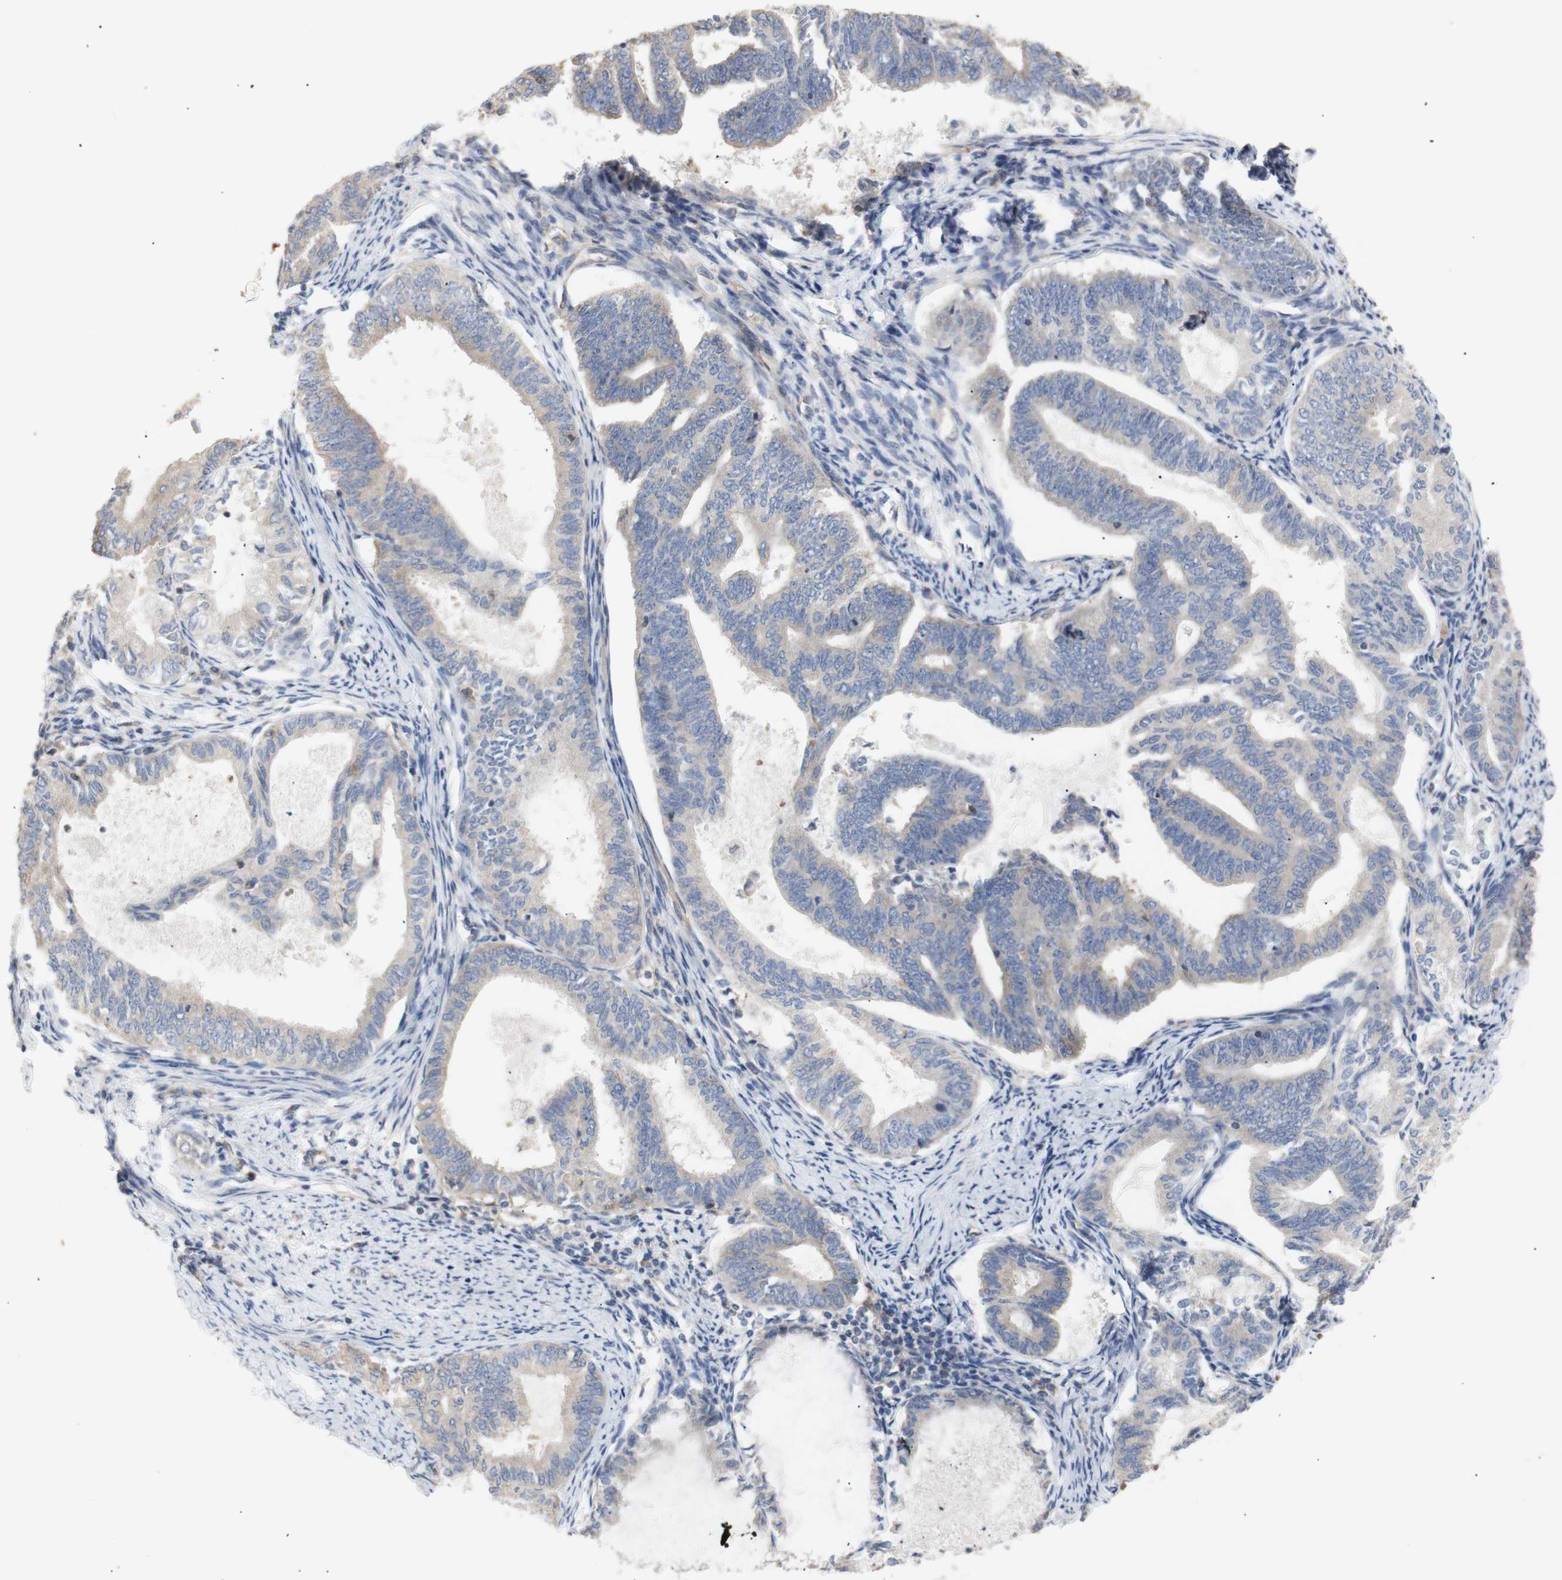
{"staining": {"intensity": "weak", "quantity": ">75%", "location": "cytoplasmic/membranous"}, "tissue": "endometrial cancer", "cell_type": "Tumor cells", "image_type": "cancer", "snomed": [{"axis": "morphology", "description": "Adenocarcinoma, NOS"}, {"axis": "topography", "description": "Endometrium"}], "caption": "Tumor cells demonstrate weak cytoplasmic/membranous staining in approximately >75% of cells in adenocarcinoma (endometrial).", "gene": "IKBKG", "patient": {"sex": "female", "age": 86}}